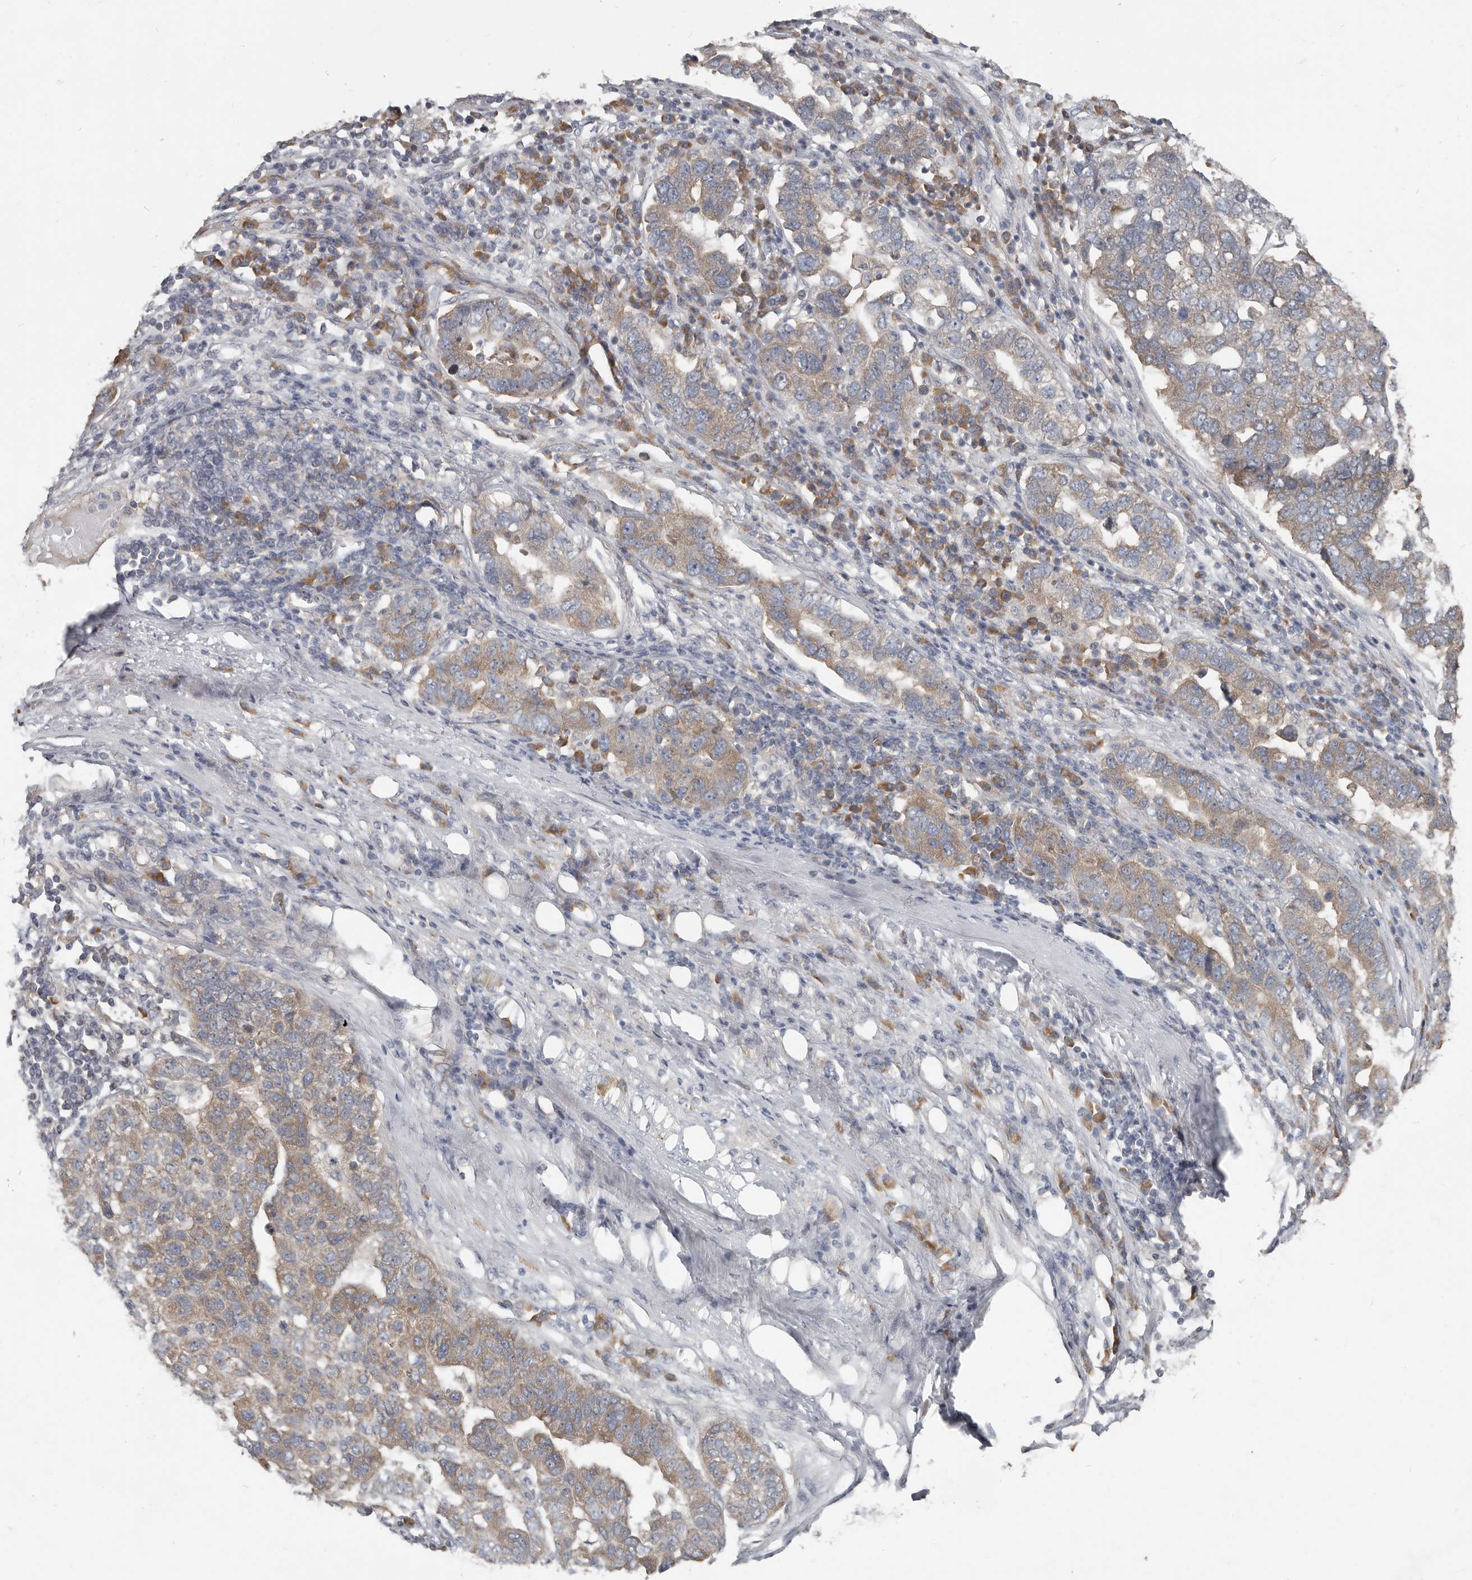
{"staining": {"intensity": "moderate", "quantity": ">75%", "location": "cytoplasmic/membranous"}, "tissue": "pancreatic cancer", "cell_type": "Tumor cells", "image_type": "cancer", "snomed": [{"axis": "morphology", "description": "Adenocarcinoma, NOS"}, {"axis": "topography", "description": "Pancreas"}], "caption": "Human adenocarcinoma (pancreatic) stained with a protein marker reveals moderate staining in tumor cells.", "gene": "AKNAD1", "patient": {"sex": "female", "age": 61}}